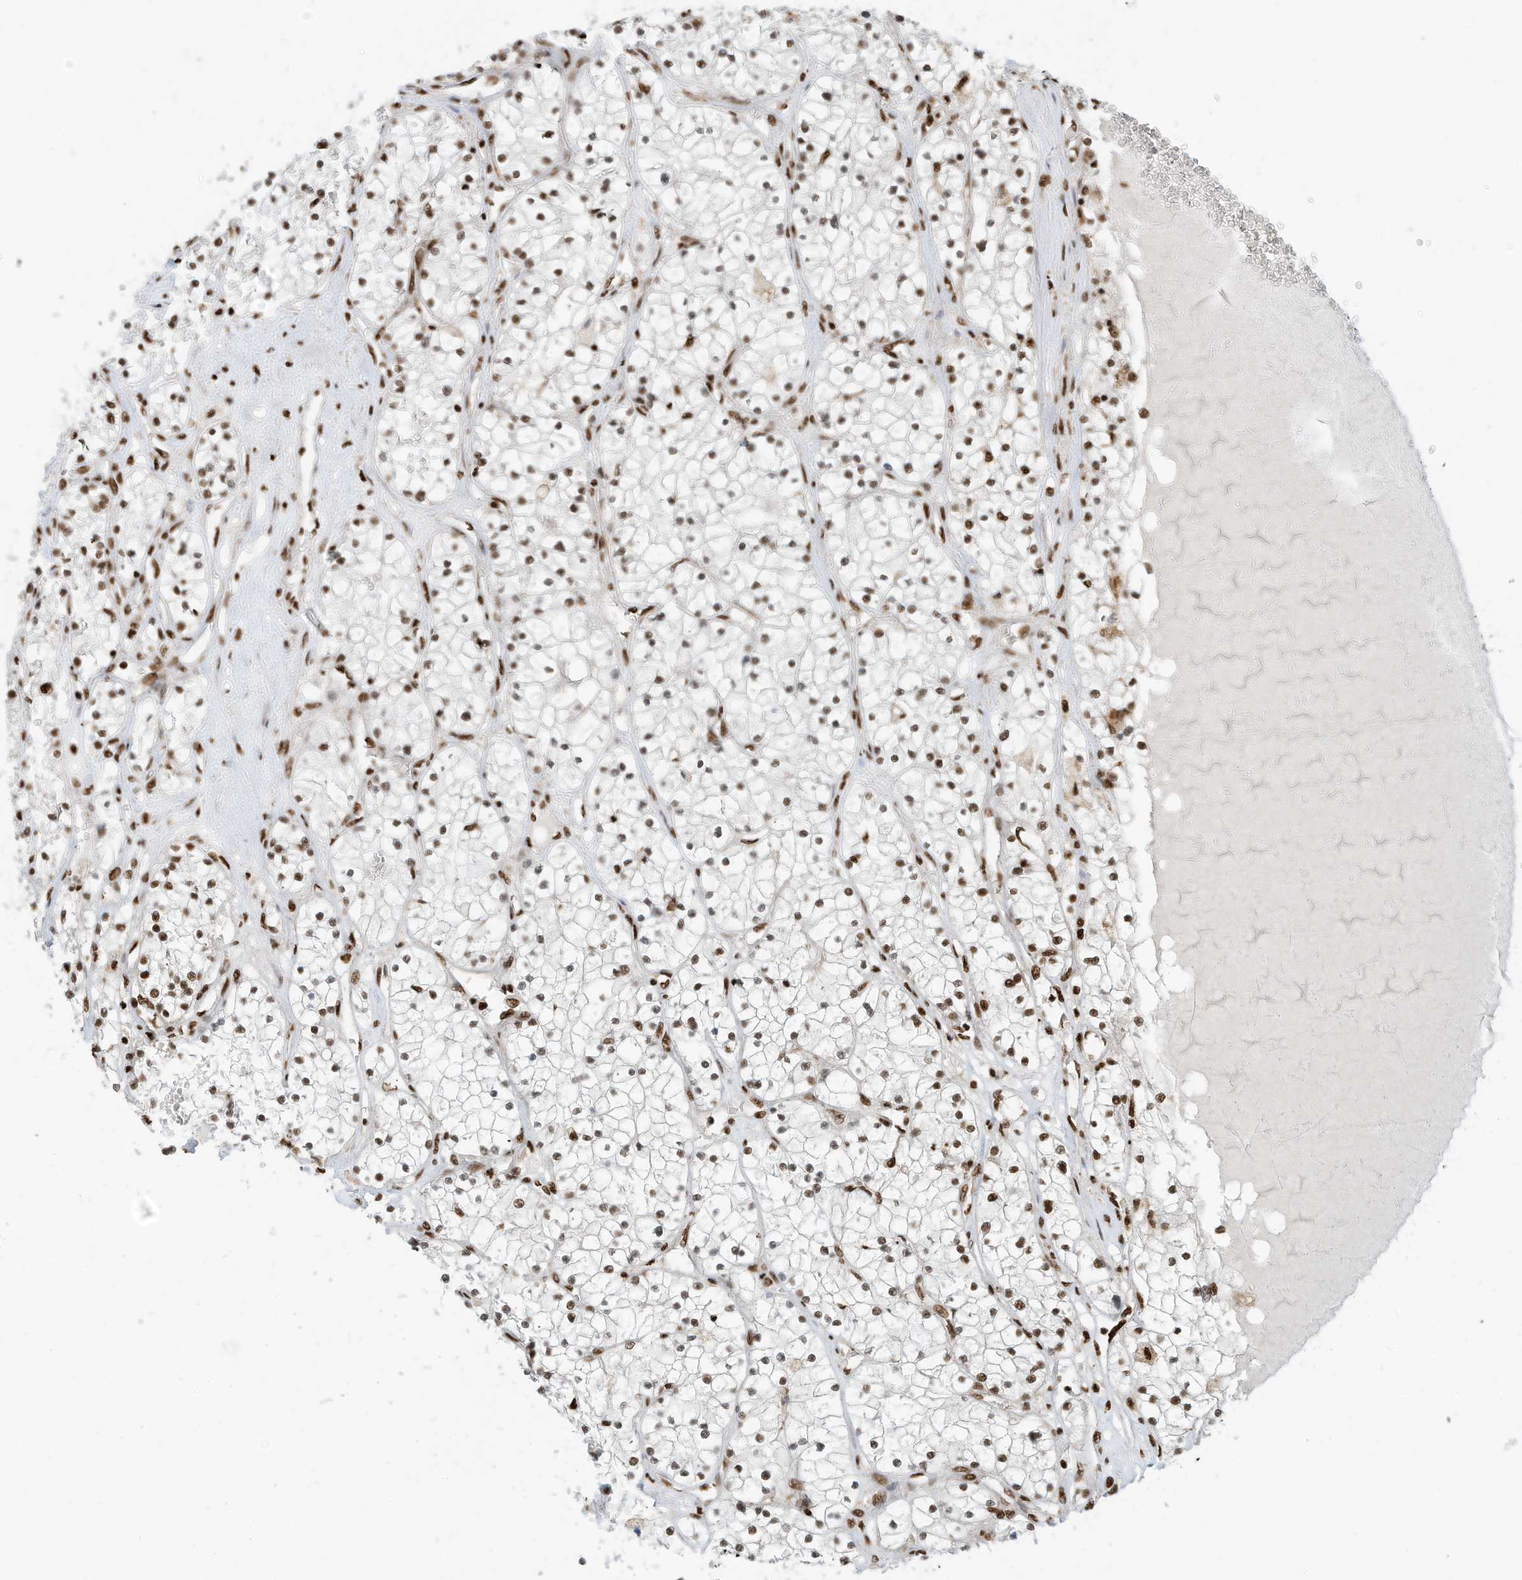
{"staining": {"intensity": "moderate", "quantity": ">75%", "location": "nuclear"}, "tissue": "renal cancer", "cell_type": "Tumor cells", "image_type": "cancer", "snomed": [{"axis": "morphology", "description": "Normal tissue, NOS"}, {"axis": "morphology", "description": "Adenocarcinoma, NOS"}, {"axis": "topography", "description": "Kidney"}], "caption": "Human renal adenocarcinoma stained with a brown dye reveals moderate nuclear positive staining in about >75% of tumor cells.", "gene": "SAMD15", "patient": {"sex": "male", "age": 68}}